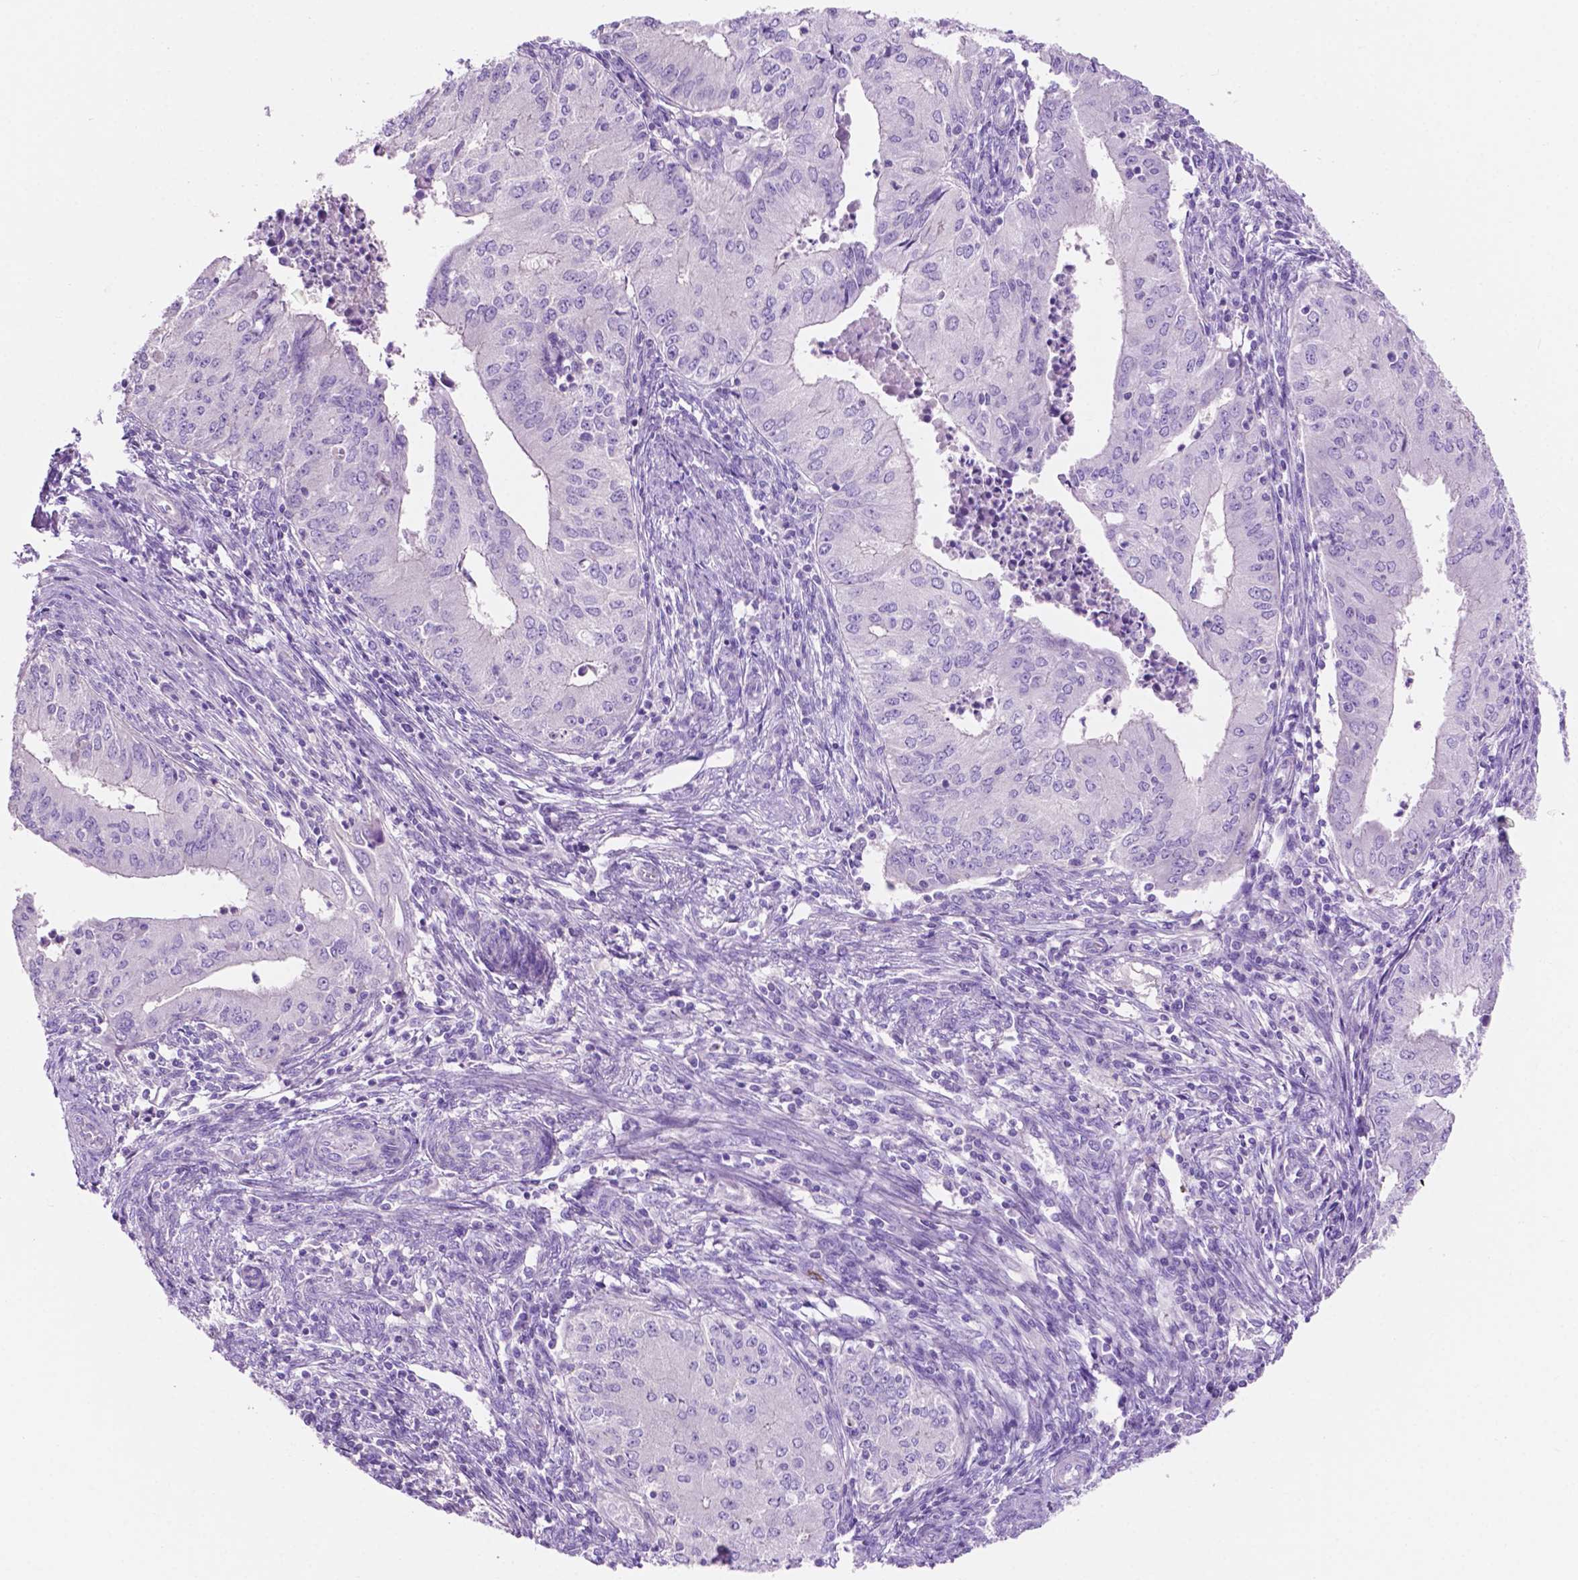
{"staining": {"intensity": "negative", "quantity": "none", "location": "none"}, "tissue": "endometrial cancer", "cell_type": "Tumor cells", "image_type": "cancer", "snomed": [{"axis": "morphology", "description": "Adenocarcinoma, NOS"}, {"axis": "topography", "description": "Endometrium"}], "caption": "Endometrial cancer was stained to show a protein in brown. There is no significant staining in tumor cells.", "gene": "IGFN1", "patient": {"sex": "female", "age": 50}}